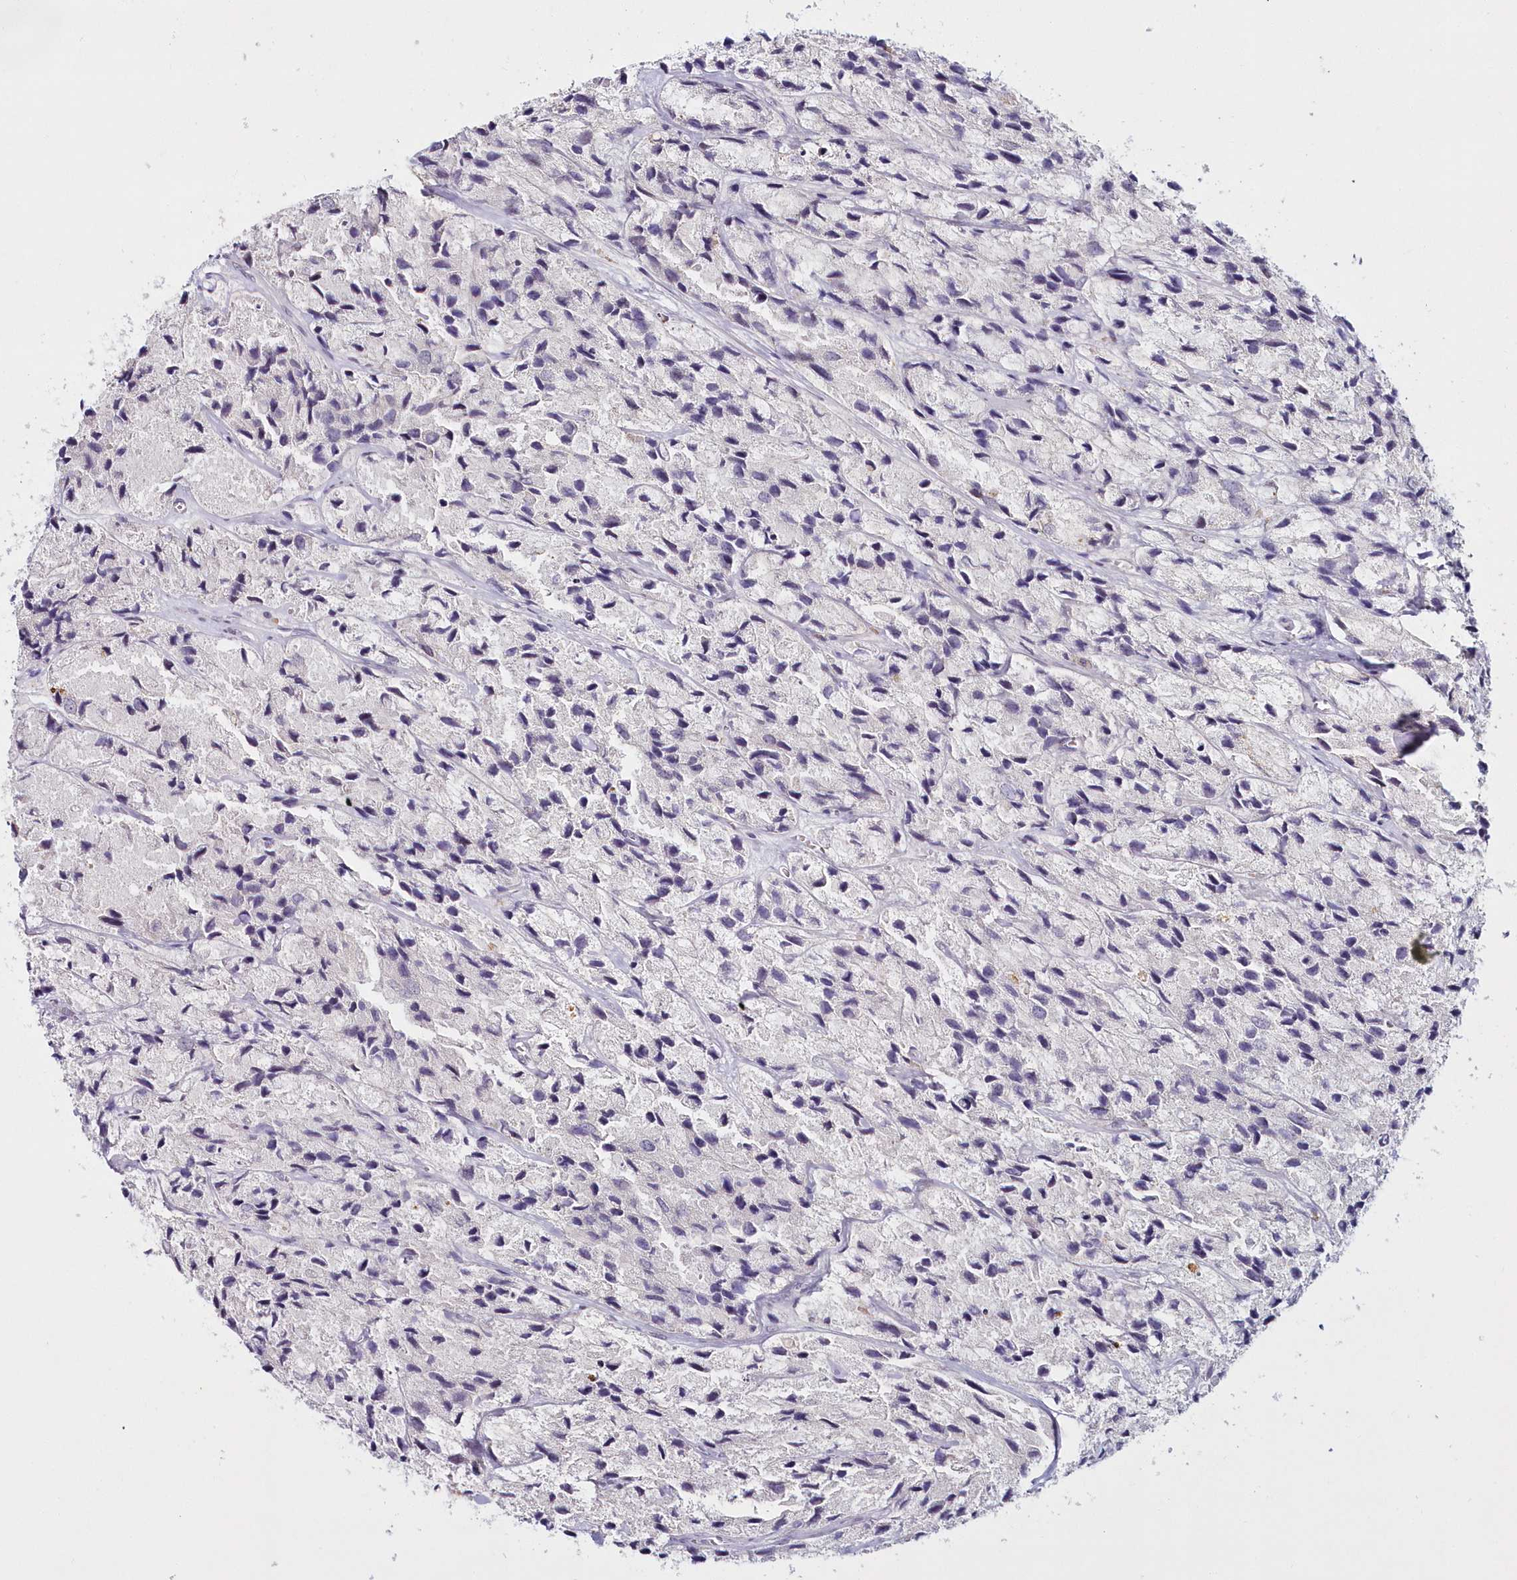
{"staining": {"intensity": "negative", "quantity": "none", "location": "none"}, "tissue": "prostate cancer", "cell_type": "Tumor cells", "image_type": "cancer", "snomed": [{"axis": "morphology", "description": "Adenocarcinoma, High grade"}, {"axis": "topography", "description": "Prostate"}], "caption": "Immunohistochemistry (IHC) photomicrograph of adenocarcinoma (high-grade) (prostate) stained for a protein (brown), which exhibits no staining in tumor cells.", "gene": "HYCC2", "patient": {"sex": "male", "age": 66}}